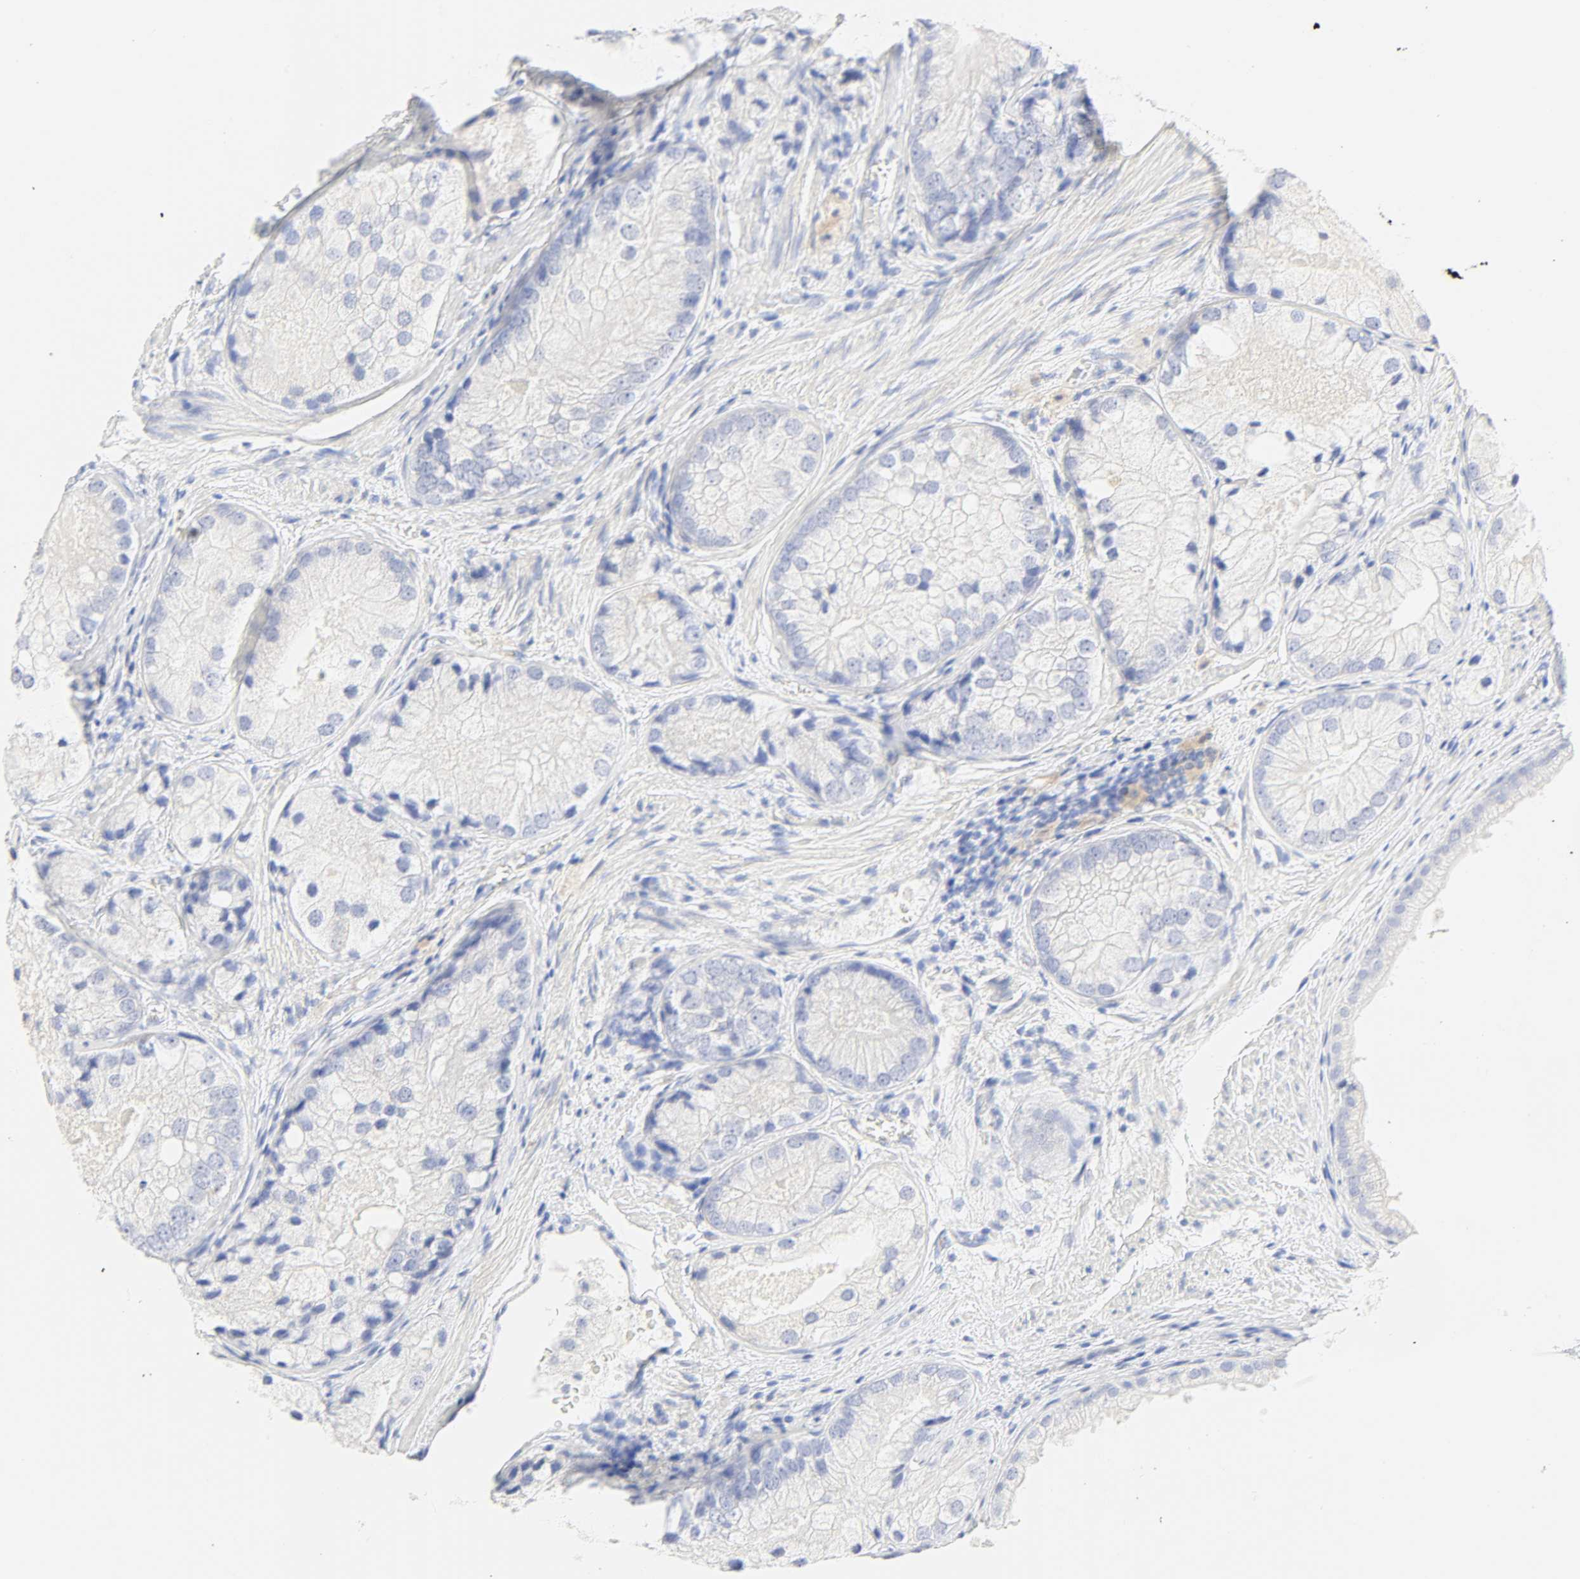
{"staining": {"intensity": "negative", "quantity": "none", "location": "none"}, "tissue": "prostate cancer", "cell_type": "Tumor cells", "image_type": "cancer", "snomed": [{"axis": "morphology", "description": "Adenocarcinoma, Low grade"}, {"axis": "topography", "description": "Prostate"}], "caption": "Immunohistochemistry (IHC) image of neoplastic tissue: human prostate cancer stained with DAB (3,3'-diaminobenzidine) displays no significant protein expression in tumor cells. (Immunohistochemistry (IHC), brightfield microscopy, high magnification).", "gene": "SLCO1B3", "patient": {"sex": "male", "age": 69}}